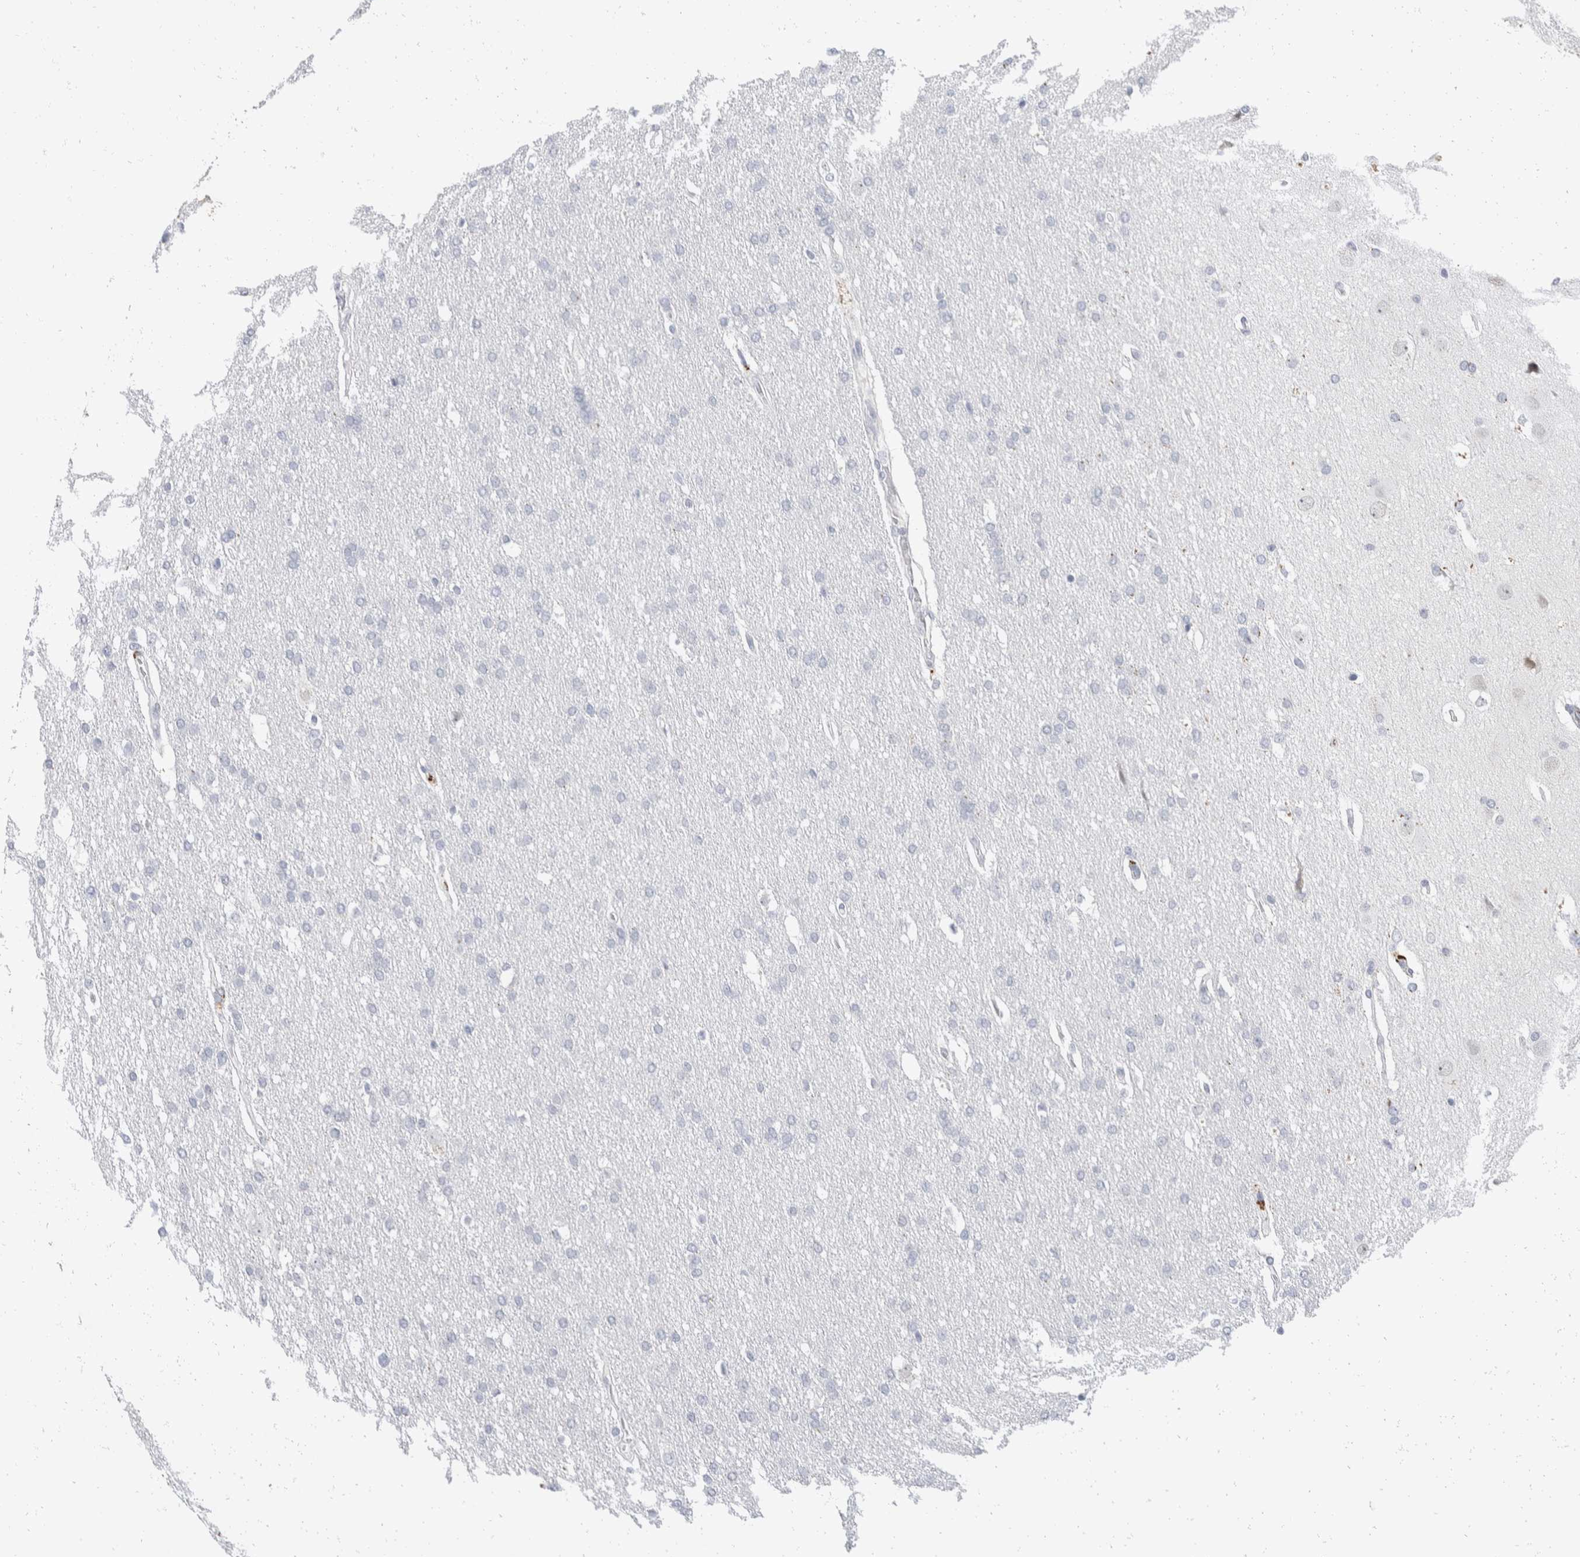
{"staining": {"intensity": "negative", "quantity": "none", "location": "none"}, "tissue": "glioma", "cell_type": "Tumor cells", "image_type": "cancer", "snomed": [{"axis": "morphology", "description": "Glioma, malignant, Low grade"}, {"axis": "topography", "description": "Brain"}], "caption": "IHC micrograph of neoplastic tissue: glioma stained with DAB reveals no significant protein expression in tumor cells.", "gene": "CATSPERD", "patient": {"sex": "female", "age": 37}}